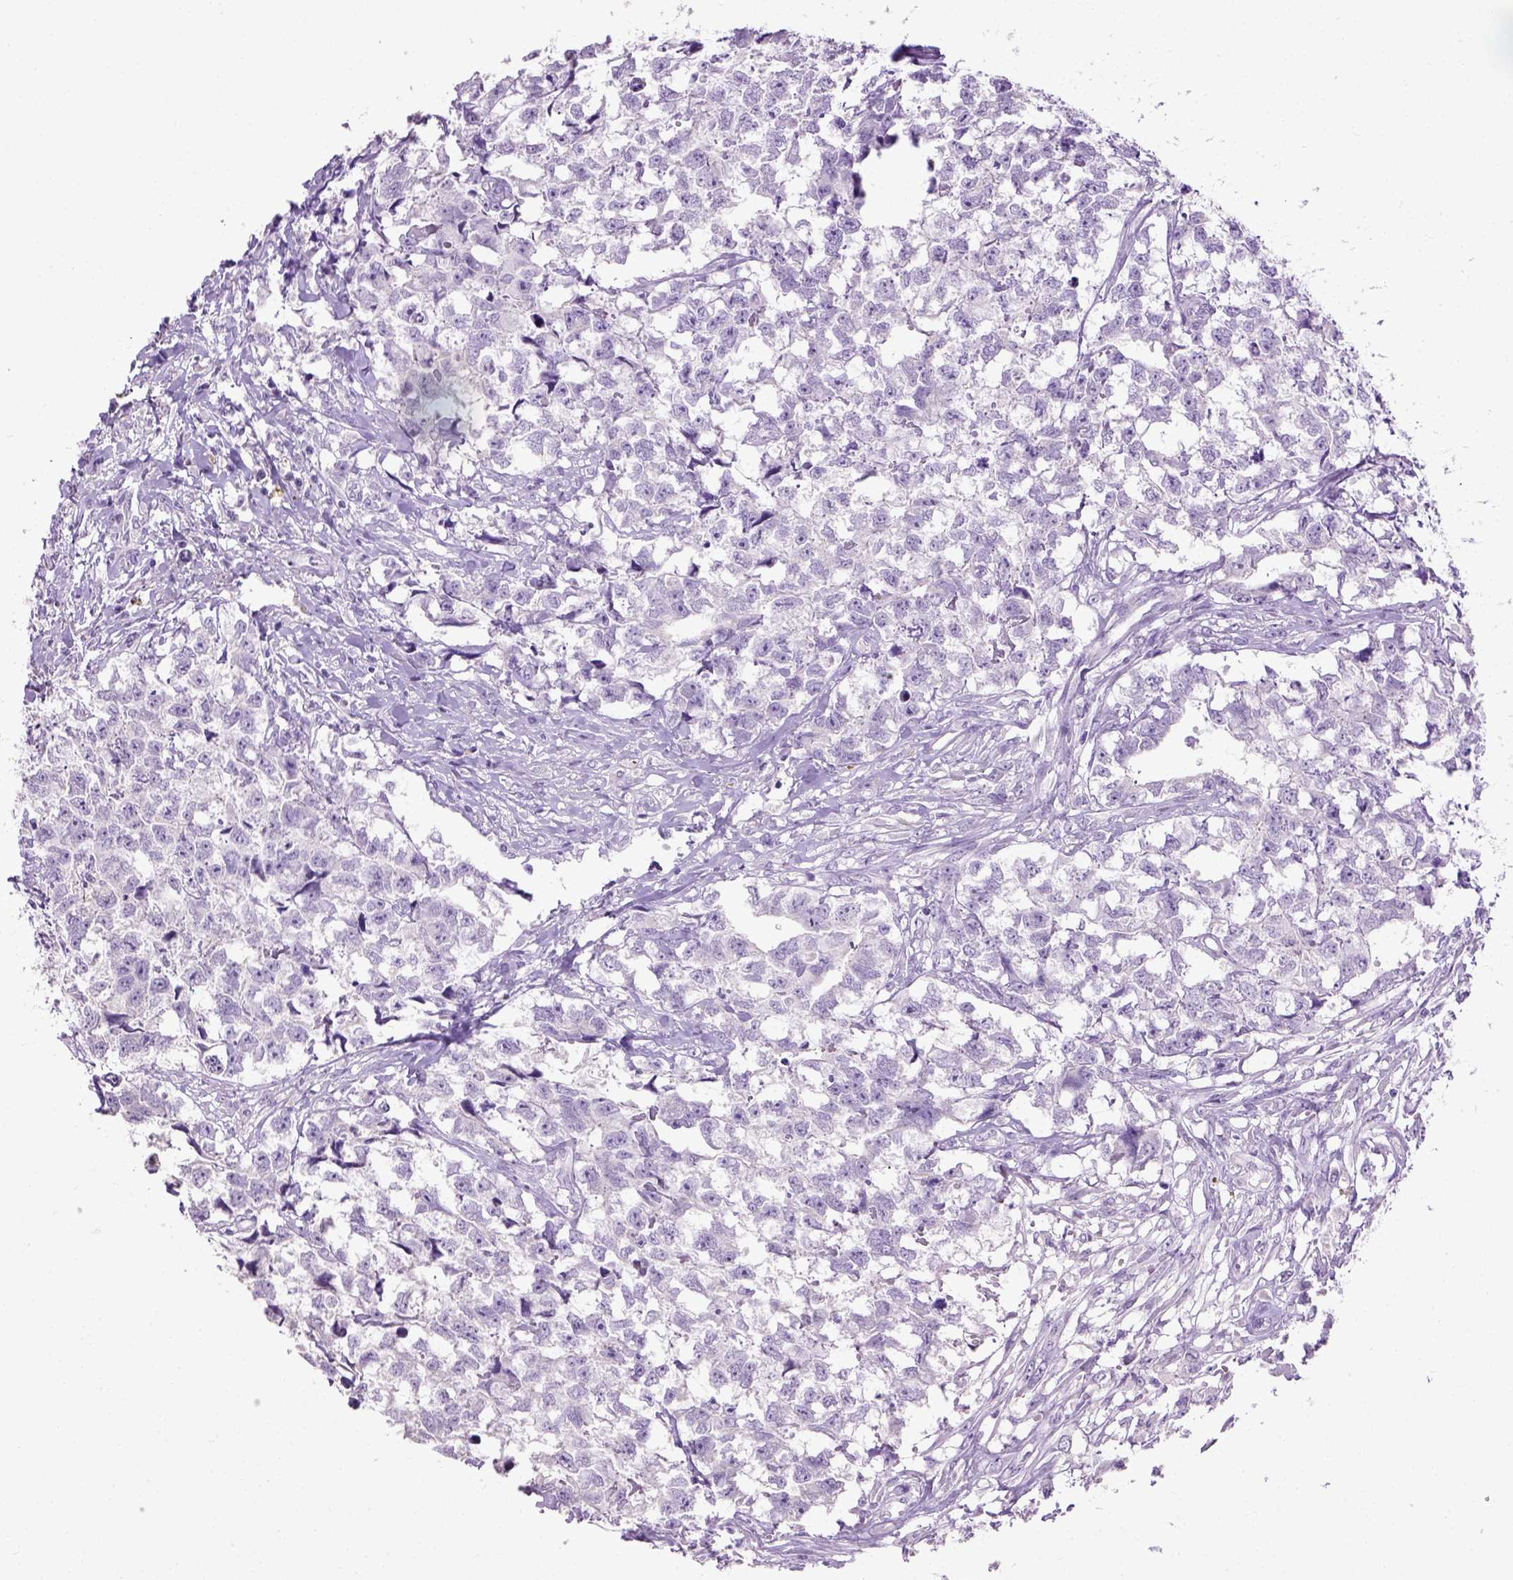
{"staining": {"intensity": "negative", "quantity": "none", "location": "none"}, "tissue": "testis cancer", "cell_type": "Tumor cells", "image_type": "cancer", "snomed": [{"axis": "morphology", "description": "Carcinoma, Embryonal, NOS"}, {"axis": "morphology", "description": "Teratoma, malignant, NOS"}, {"axis": "topography", "description": "Testis"}], "caption": "The image reveals no staining of tumor cells in embryonal carcinoma (testis).", "gene": "CYP24A1", "patient": {"sex": "male", "age": 44}}